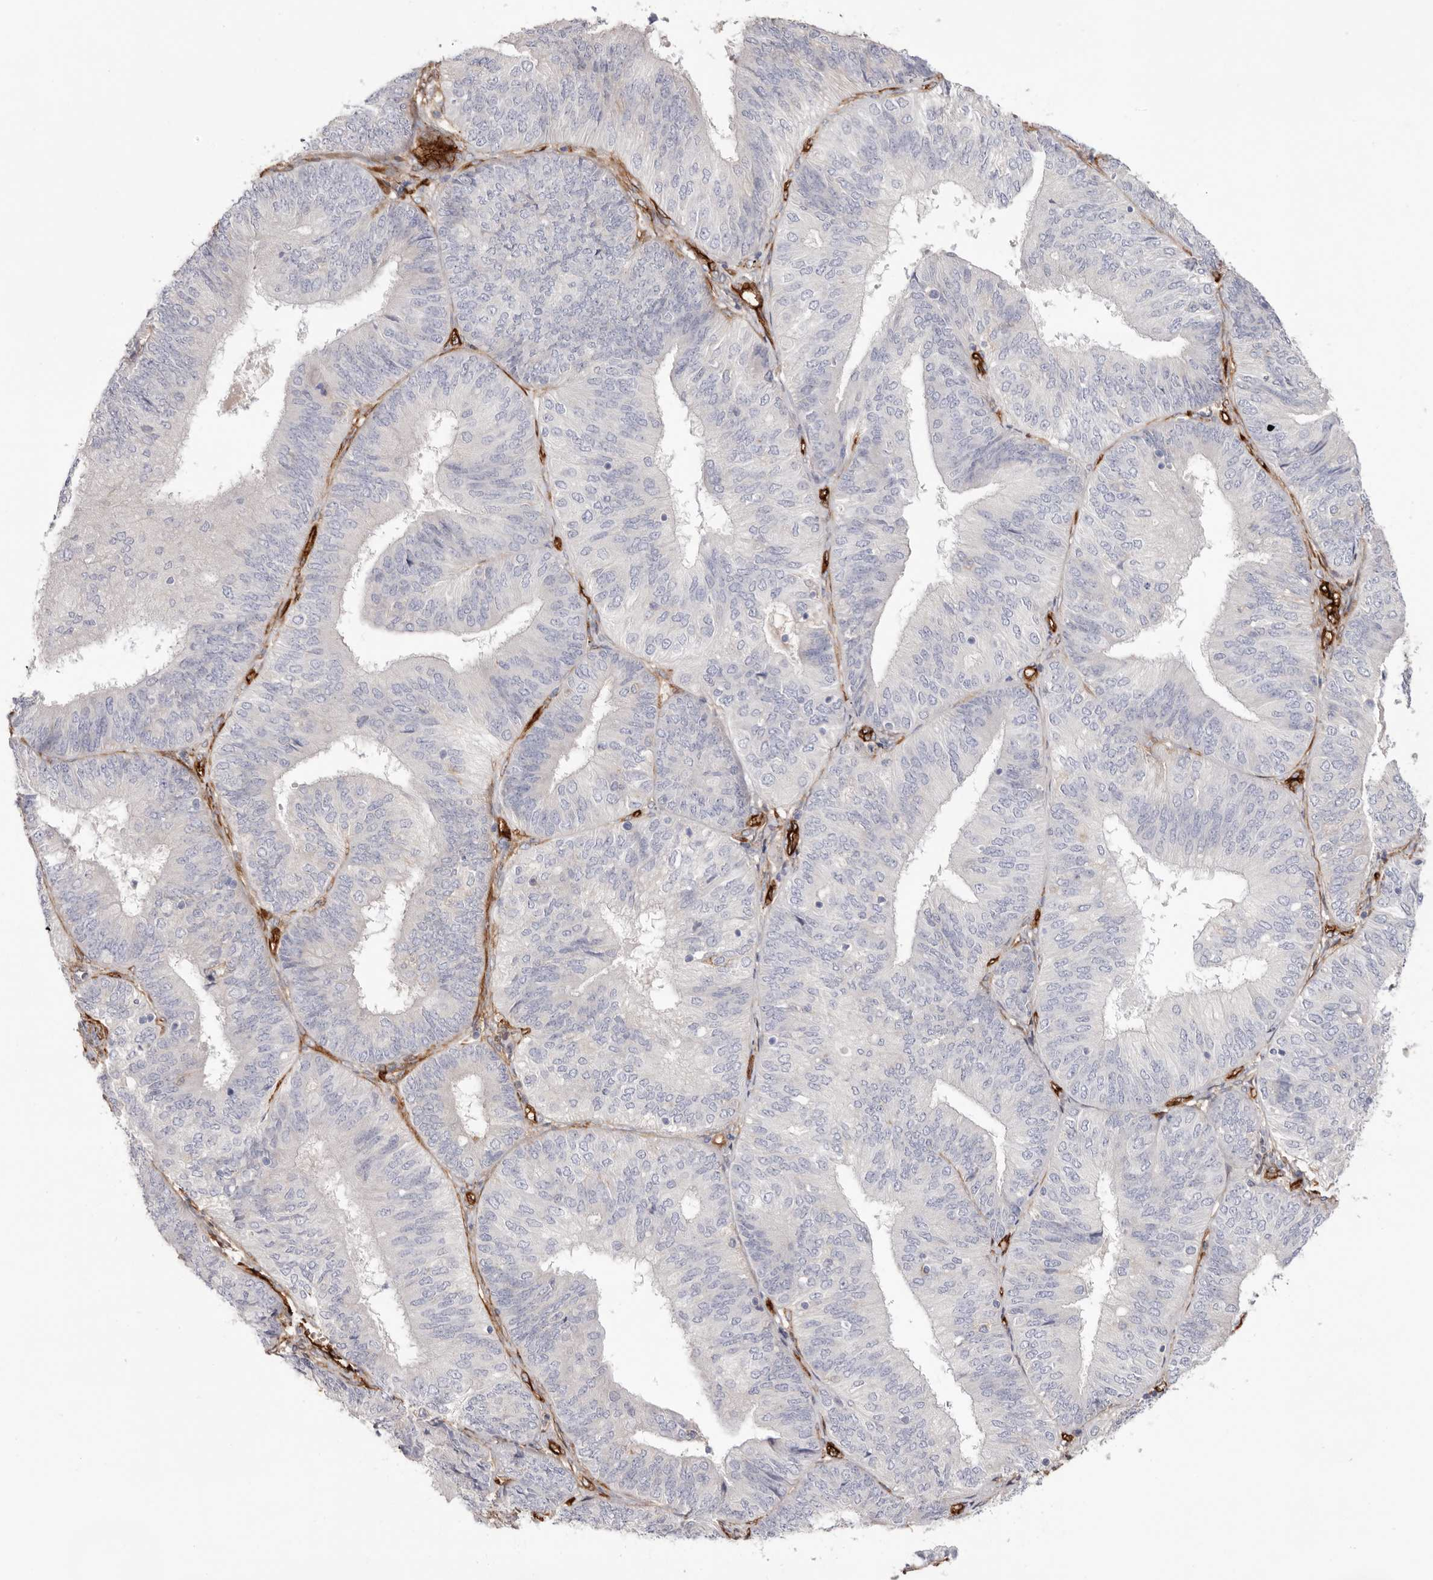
{"staining": {"intensity": "negative", "quantity": "none", "location": "none"}, "tissue": "endometrial cancer", "cell_type": "Tumor cells", "image_type": "cancer", "snomed": [{"axis": "morphology", "description": "Adenocarcinoma, NOS"}, {"axis": "topography", "description": "Endometrium"}], "caption": "An immunohistochemistry (IHC) photomicrograph of adenocarcinoma (endometrial) is shown. There is no staining in tumor cells of adenocarcinoma (endometrial). (DAB IHC with hematoxylin counter stain).", "gene": "LRRC66", "patient": {"sex": "female", "age": 58}}